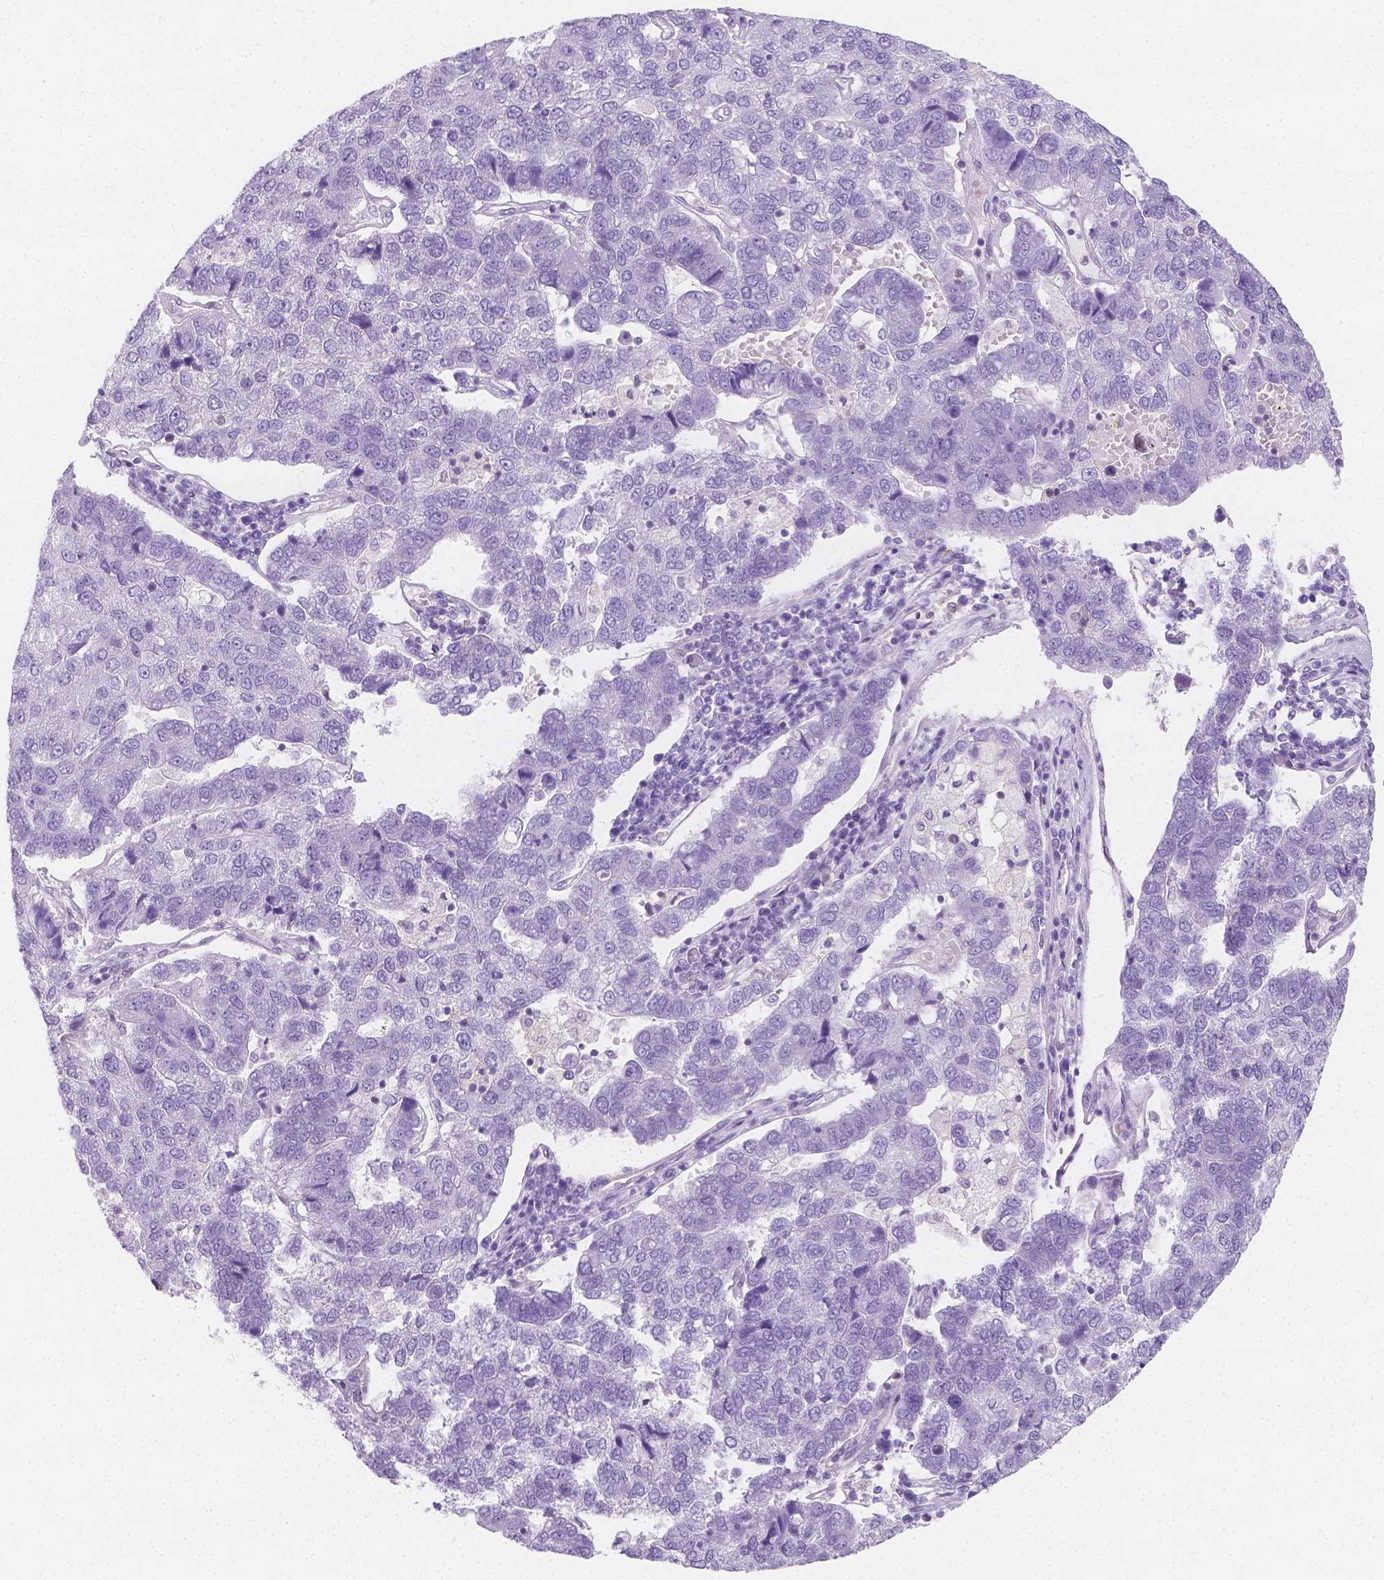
{"staining": {"intensity": "negative", "quantity": "none", "location": "none"}, "tissue": "pancreatic cancer", "cell_type": "Tumor cells", "image_type": "cancer", "snomed": [{"axis": "morphology", "description": "Adenocarcinoma, NOS"}, {"axis": "topography", "description": "Pancreas"}], "caption": "This is an IHC micrograph of human pancreatic cancer (adenocarcinoma). There is no staining in tumor cells.", "gene": "SGTB", "patient": {"sex": "female", "age": 61}}